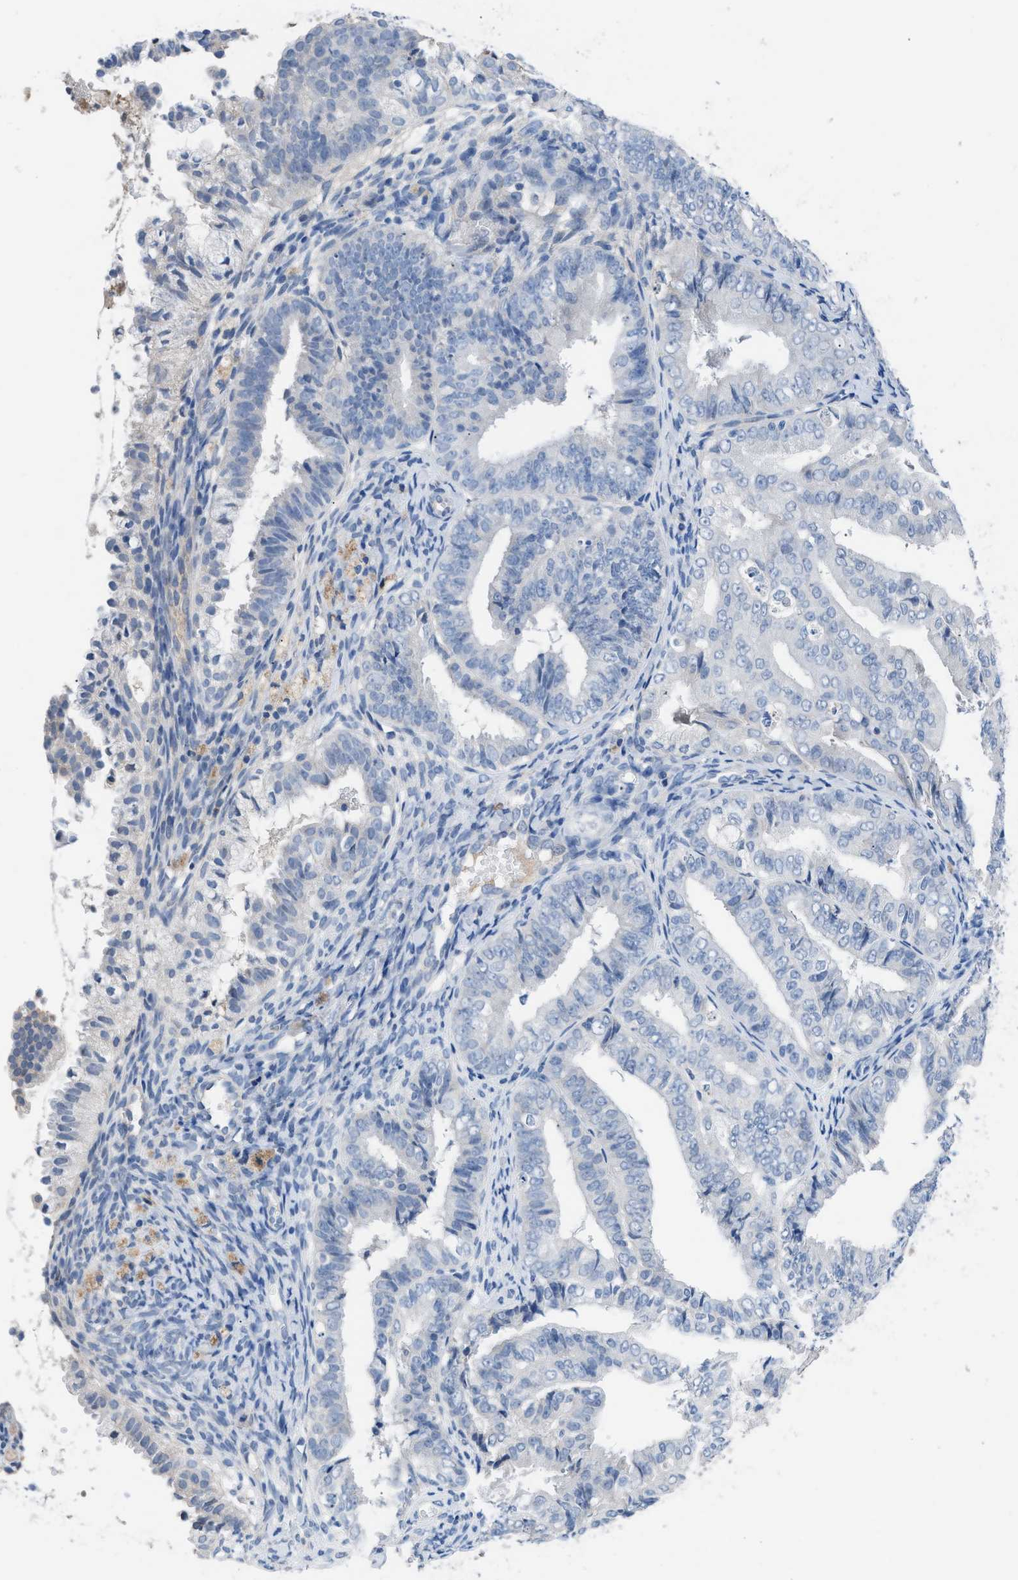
{"staining": {"intensity": "negative", "quantity": "none", "location": "none"}, "tissue": "endometrial cancer", "cell_type": "Tumor cells", "image_type": "cancer", "snomed": [{"axis": "morphology", "description": "Adenocarcinoma, NOS"}, {"axis": "topography", "description": "Endometrium"}], "caption": "This is an immunohistochemistry image of adenocarcinoma (endometrial). There is no staining in tumor cells.", "gene": "HPX", "patient": {"sex": "female", "age": 63}}